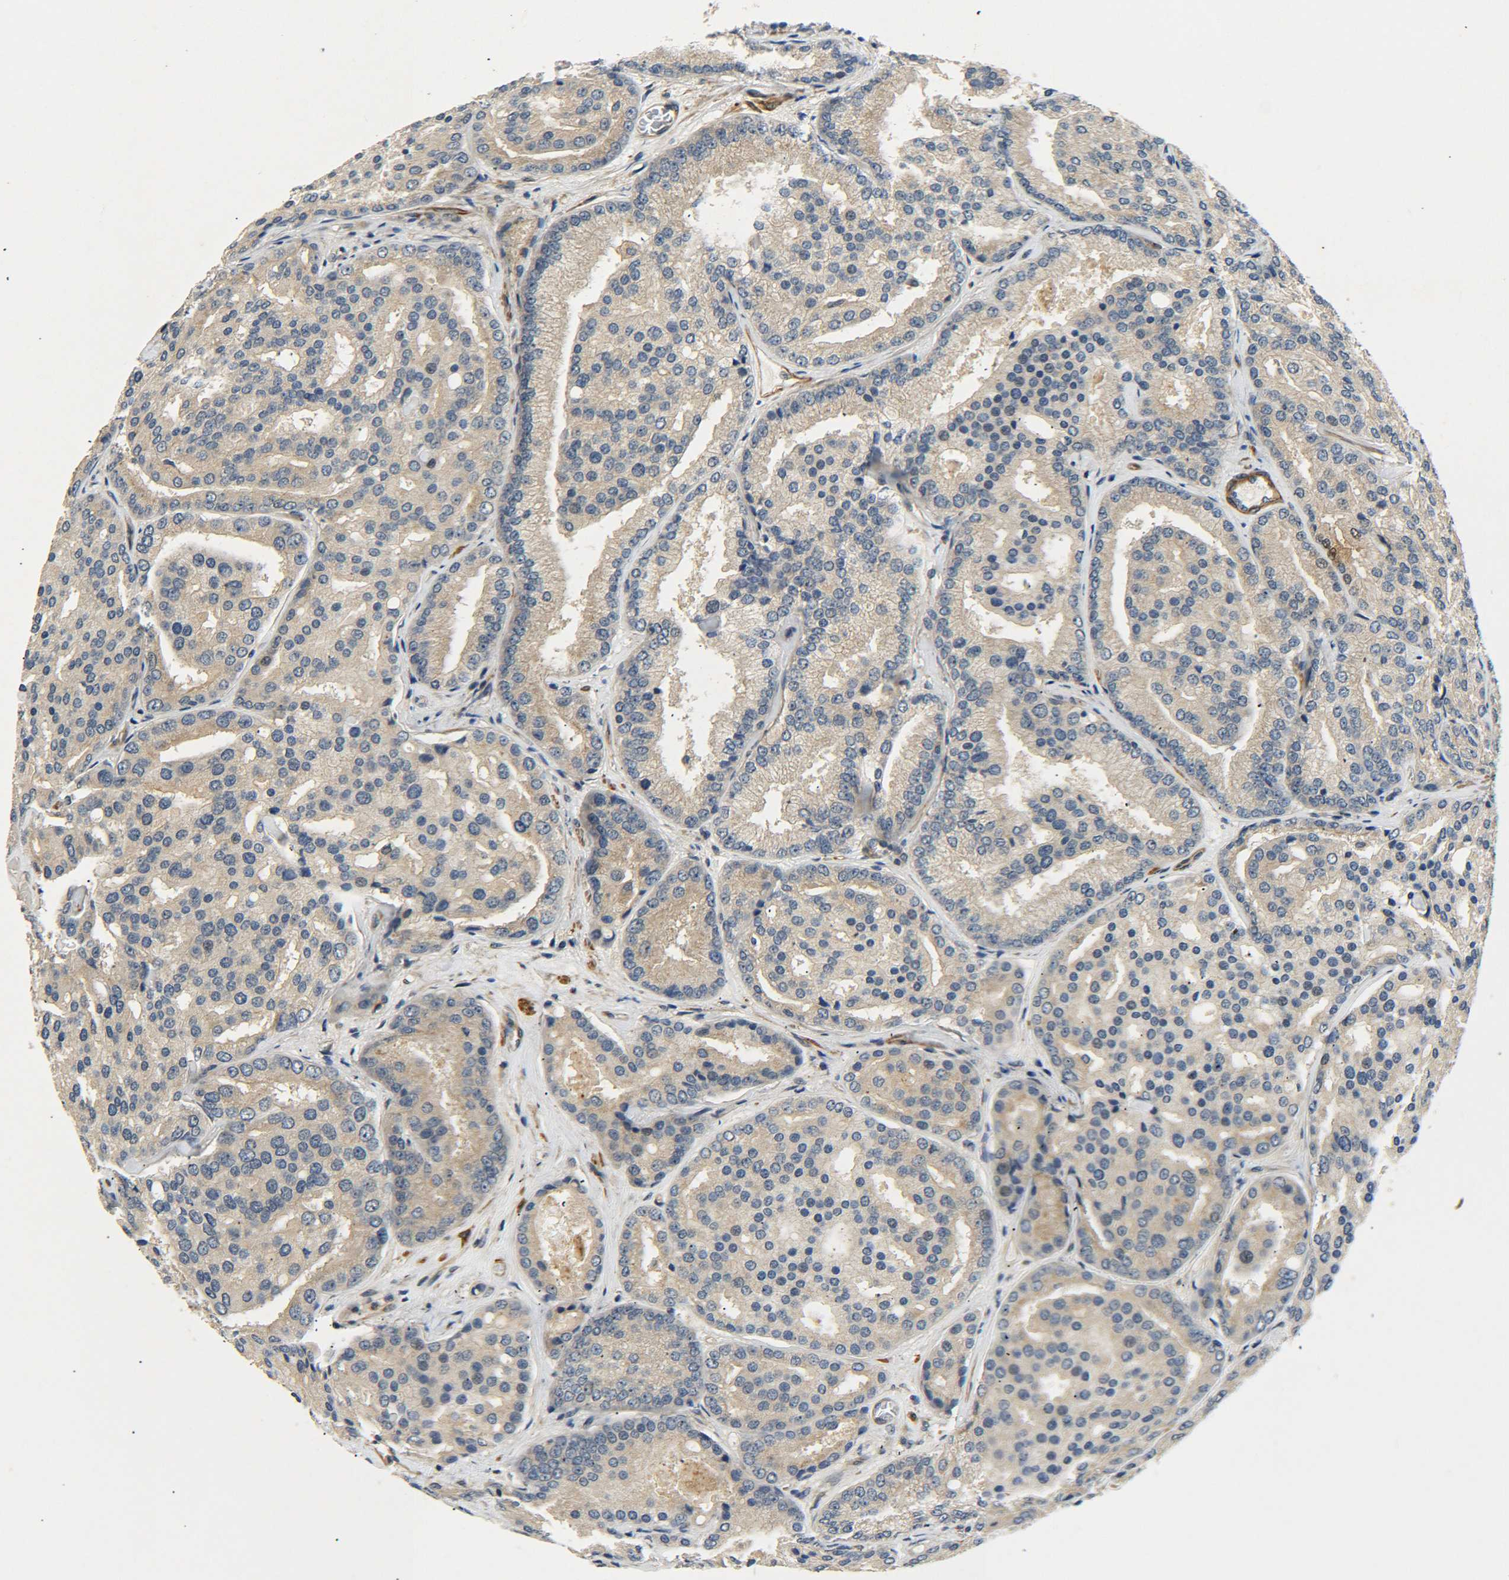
{"staining": {"intensity": "weak", "quantity": ">75%", "location": "cytoplasmic/membranous"}, "tissue": "prostate cancer", "cell_type": "Tumor cells", "image_type": "cancer", "snomed": [{"axis": "morphology", "description": "Adenocarcinoma, High grade"}, {"axis": "topography", "description": "Prostate"}], "caption": "Human prostate cancer stained with a brown dye exhibits weak cytoplasmic/membranous positive expression in about >75% of tumor cells.", "gene": "MEIS1", "patient": {"sex": "male", "age": 64}}